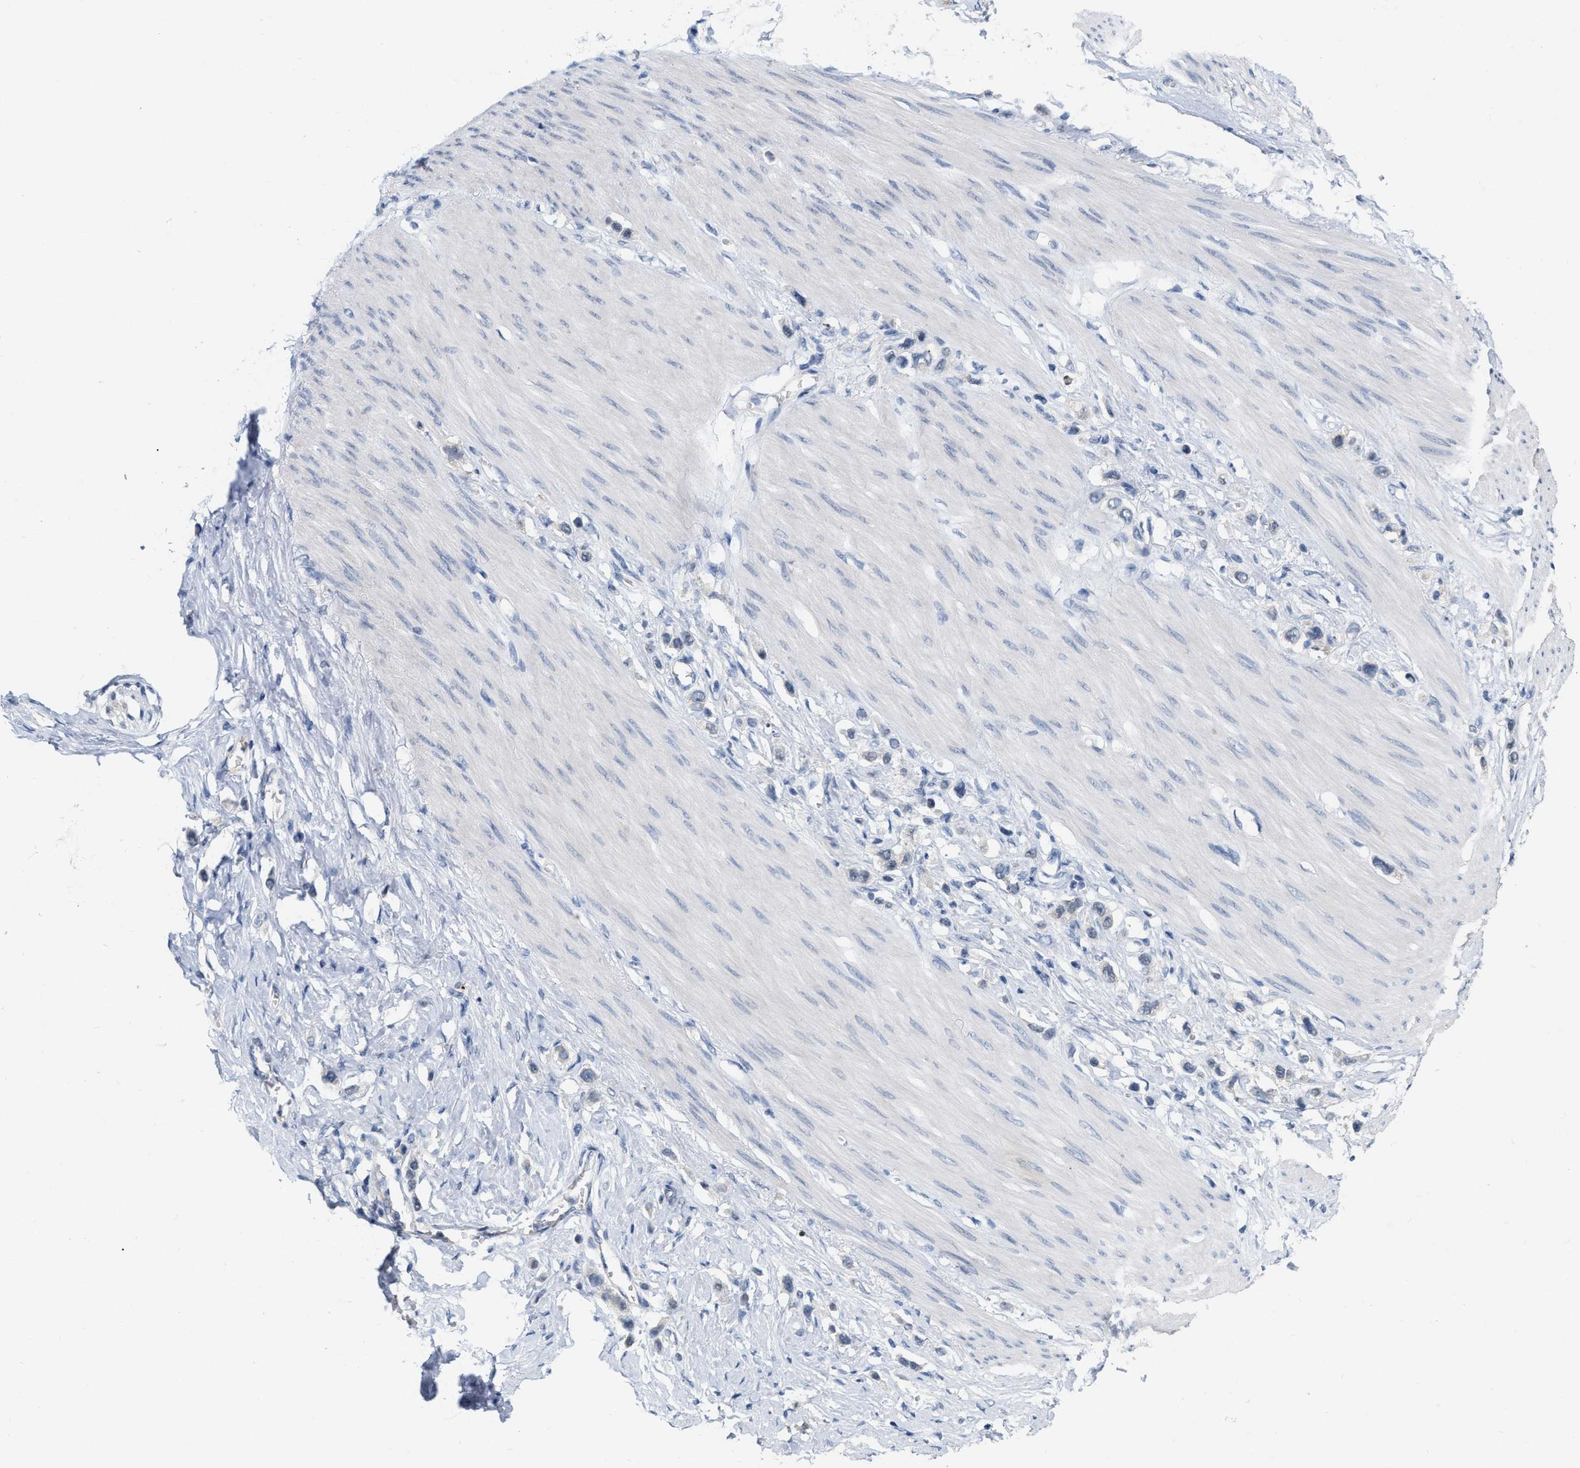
{"staining": {"intensity": "negative", "quantity": "none", "location": "none"}, "tissue": "stomach cancer", "cell_type": "Tumor cells", "image_type": "cancer", "snomed": [{"axis": "morphology", "description": "Adenocarcinoma, NOS"}, {"axis": "topography", "description": "Stomach"}], "caption": "Adenocarcinoma (stomach) was stained to show a protein in brown. There is no significant expression in tumor cells.", "gene": "RUVBL1", "patient": {"sex": "female", "age": 65}}